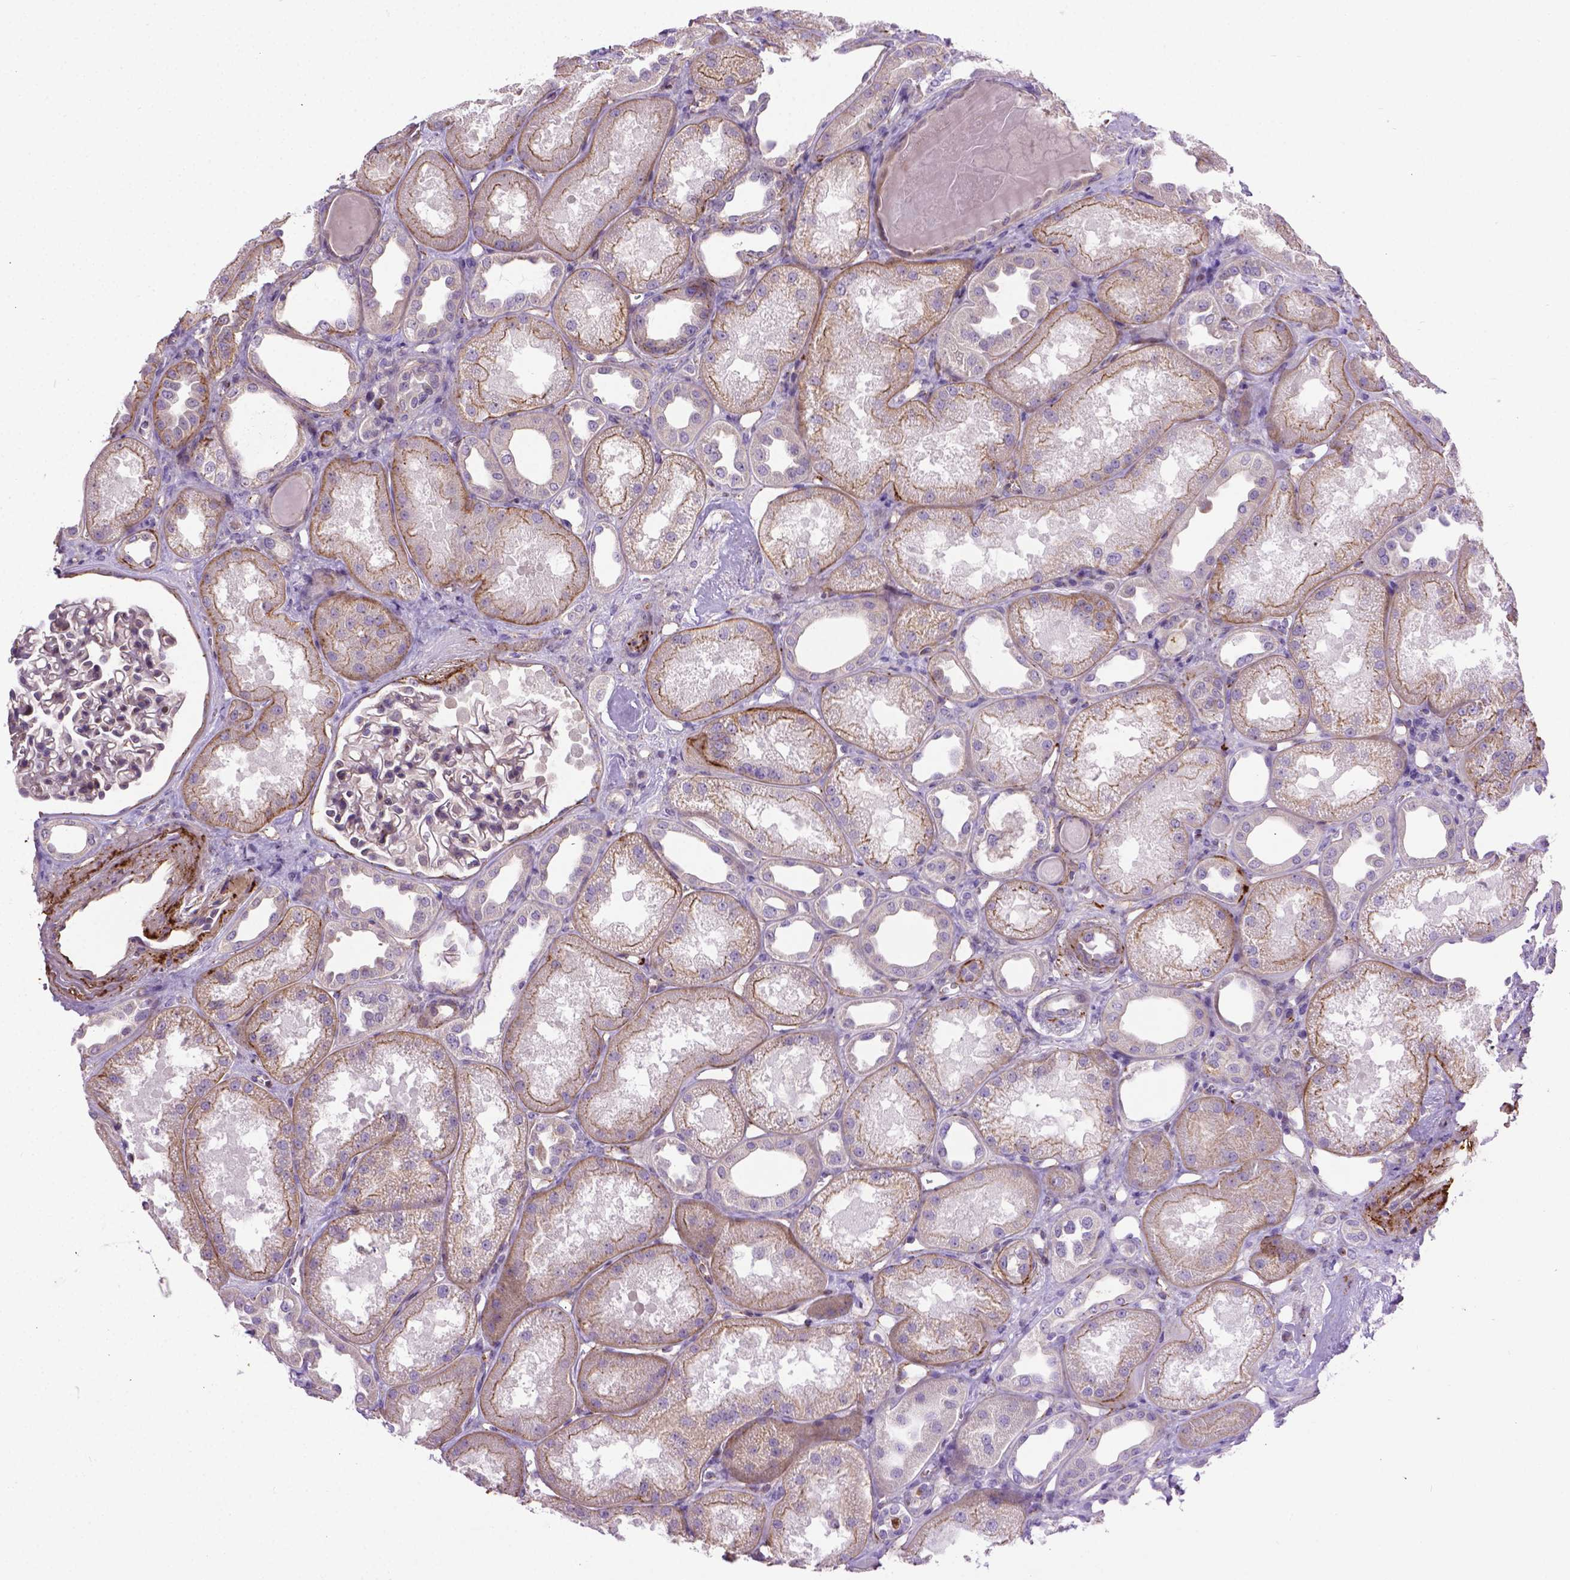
{"staining": {"intensity": "negative", "quantity": "none", "location": "none"}, "tissue": "kidney", "cell_type": "Cells in glomeruli", "image_type": "normal", "snomed": [{"axis": "morphology", "description": "Normal tissue, NOS"}, {"axis": "topography", "description": "Kidney"}], "caption": "Immunohistochemistry (IHC) image of benign kidney: kidney stained with DAB reveals no significant protein staining in cells in glomeruli. The staining is performed using DAB (3,3'-diaminobenzidine) brown chromogen with nuclei counter-stained in using hematoxylin.", "gene": "CCER2", "patient": {"sex": "male", "age": 61}}